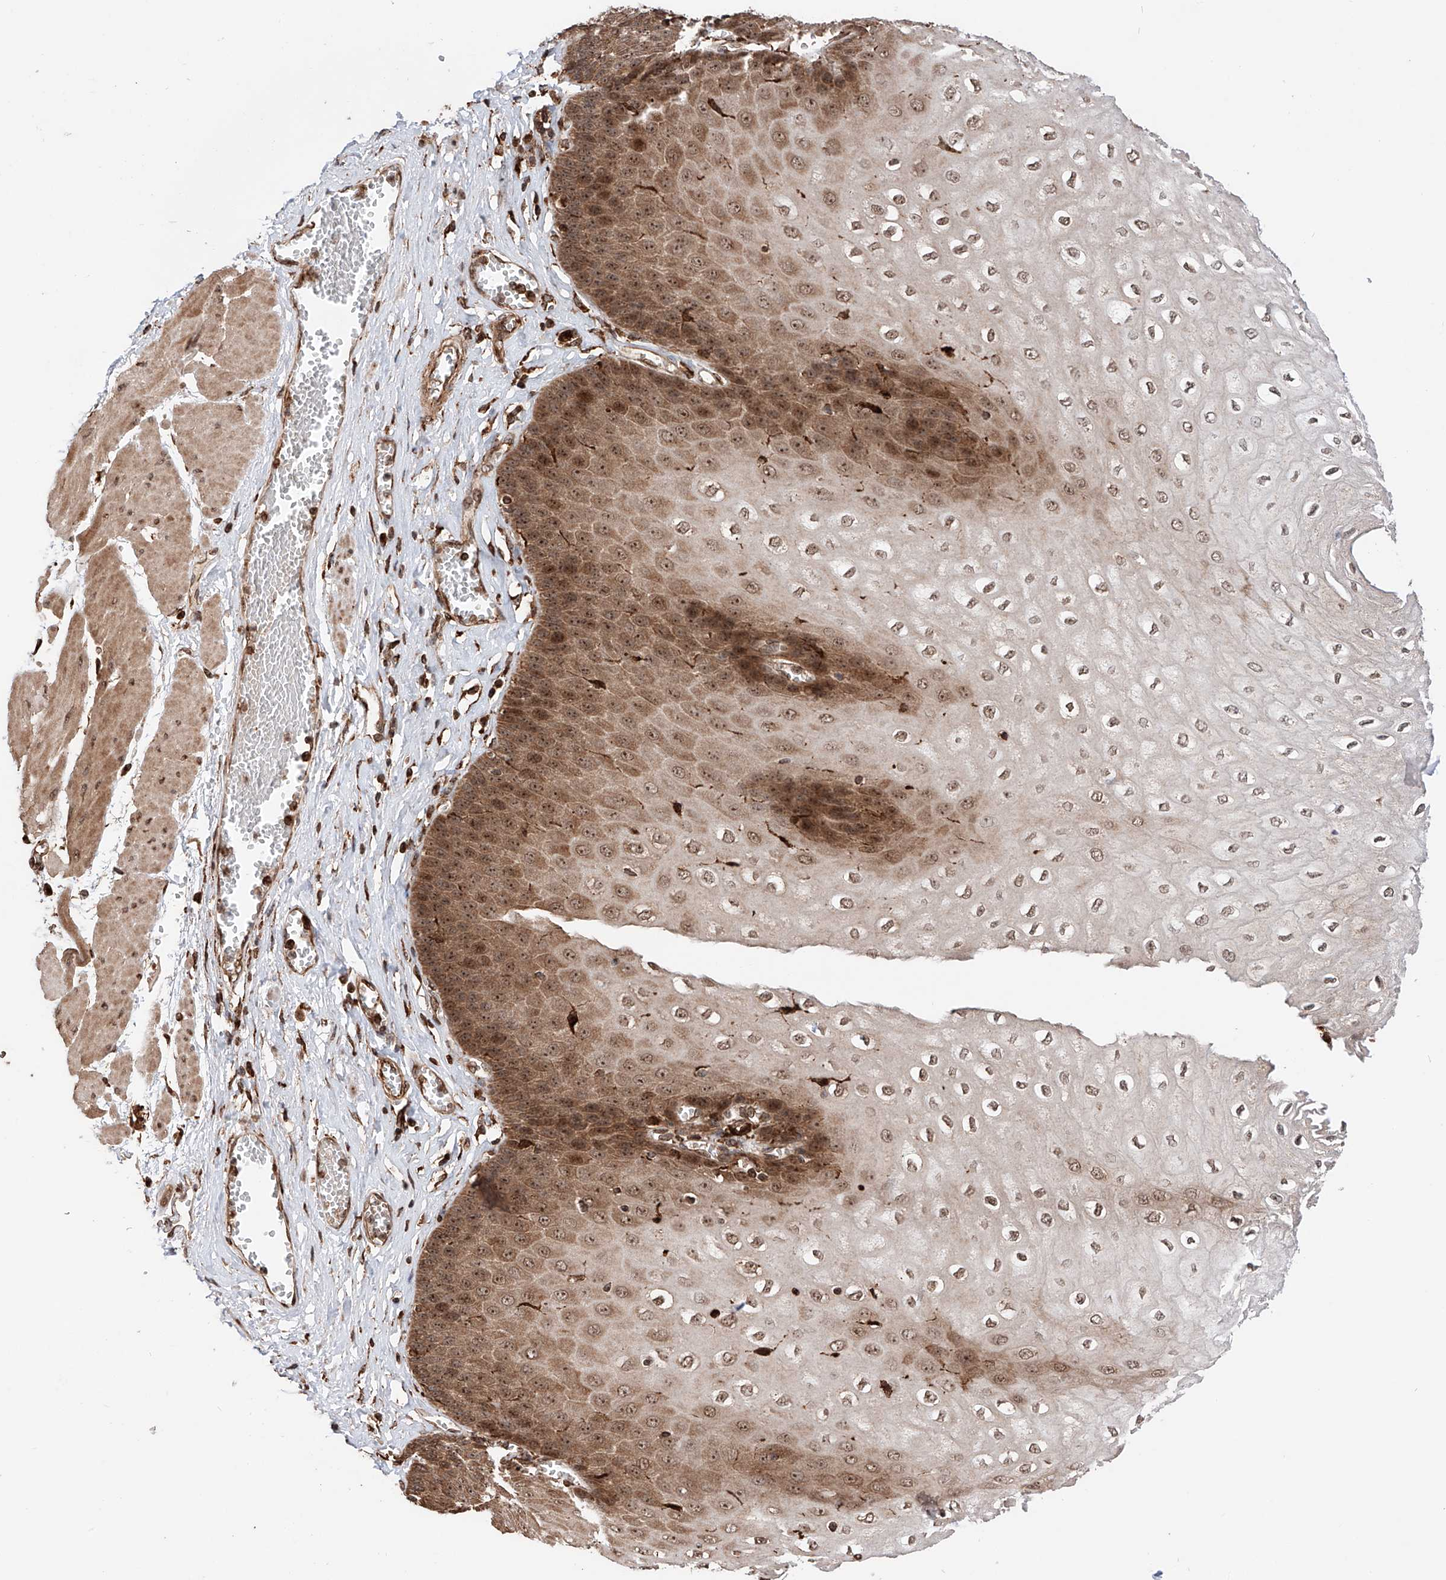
{"staining": {"intensity": "moderate", "quantity": ">75%", "location": "cytoplasmic/membranous,nuclear"}, "tissue": "esophagus", "cell_type": "Squamous epithelial cells", "image_type": "normal", "snomed": [{"axis": "morphology", "description": "Normal tissue, NOS"}, {"axis": "topography", "description": "Esophagus"}], "caption": "IHC of benign esophagus reveals medium levels of moderate cytoplasmic/membranous,nuclear positivity in approximately >75% of squamous epithelial cells.", "gene": "DNAH8", "patient": {"sex": "male", "age": 60}}